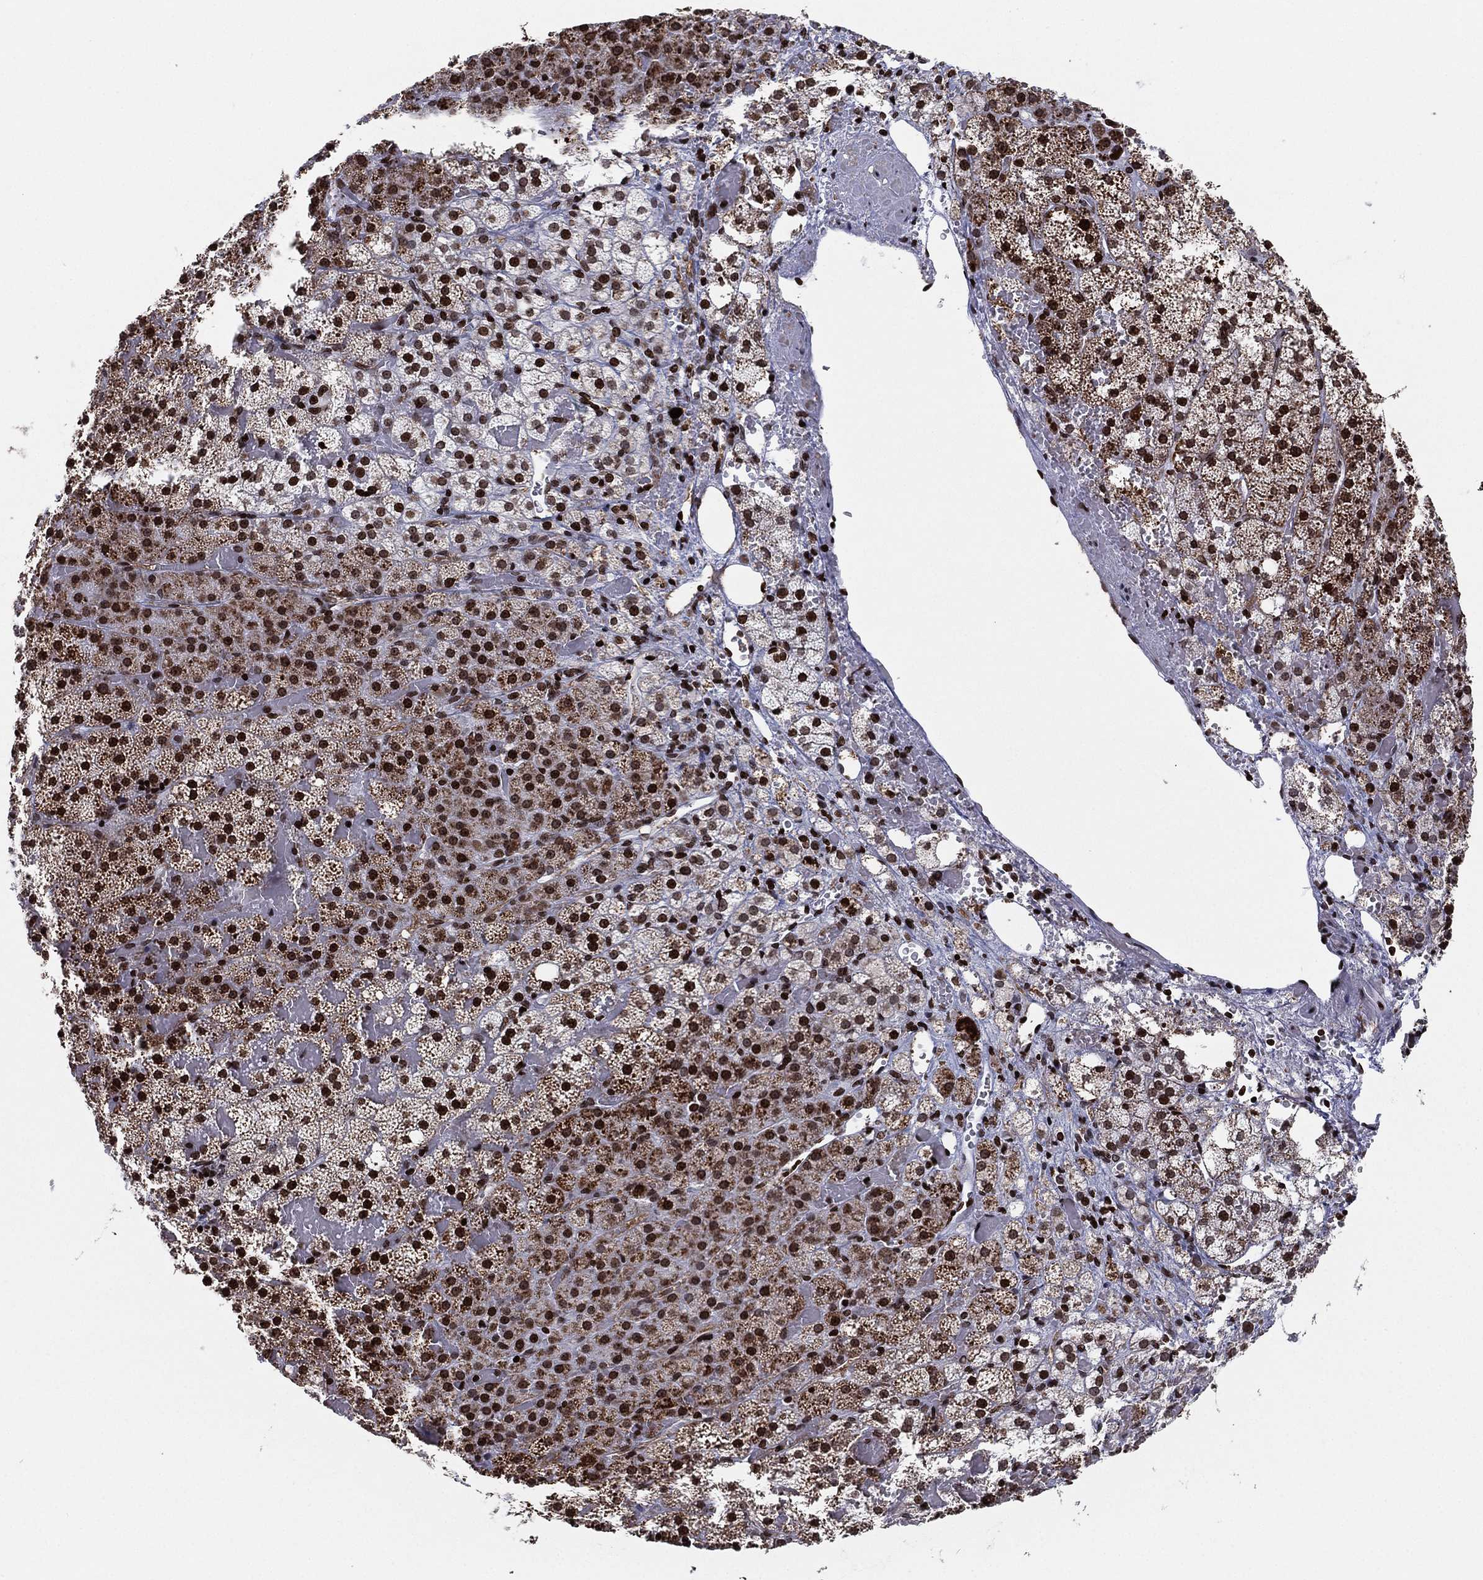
{"staining": {"intensity": "strong", "quantity": "25%-75%", "location": "nuclear"}, "tissue": "adrenal gland", "cell_type": "Glandular cells", "image_type": "normal", "snomed": [{"axis": "morphology", "description": "Normal tissue, NOS"}, {"axis": "topography", "description": "Adrenal gland"}], "caption": "Immunohistochemical staining of benign adrenal gland exhibits high levels of strong nuclear positivity in about 25%-75% of glandular cells.", "gene": "MFSD14A", "patient": {"sex": "male", "age": 53}}